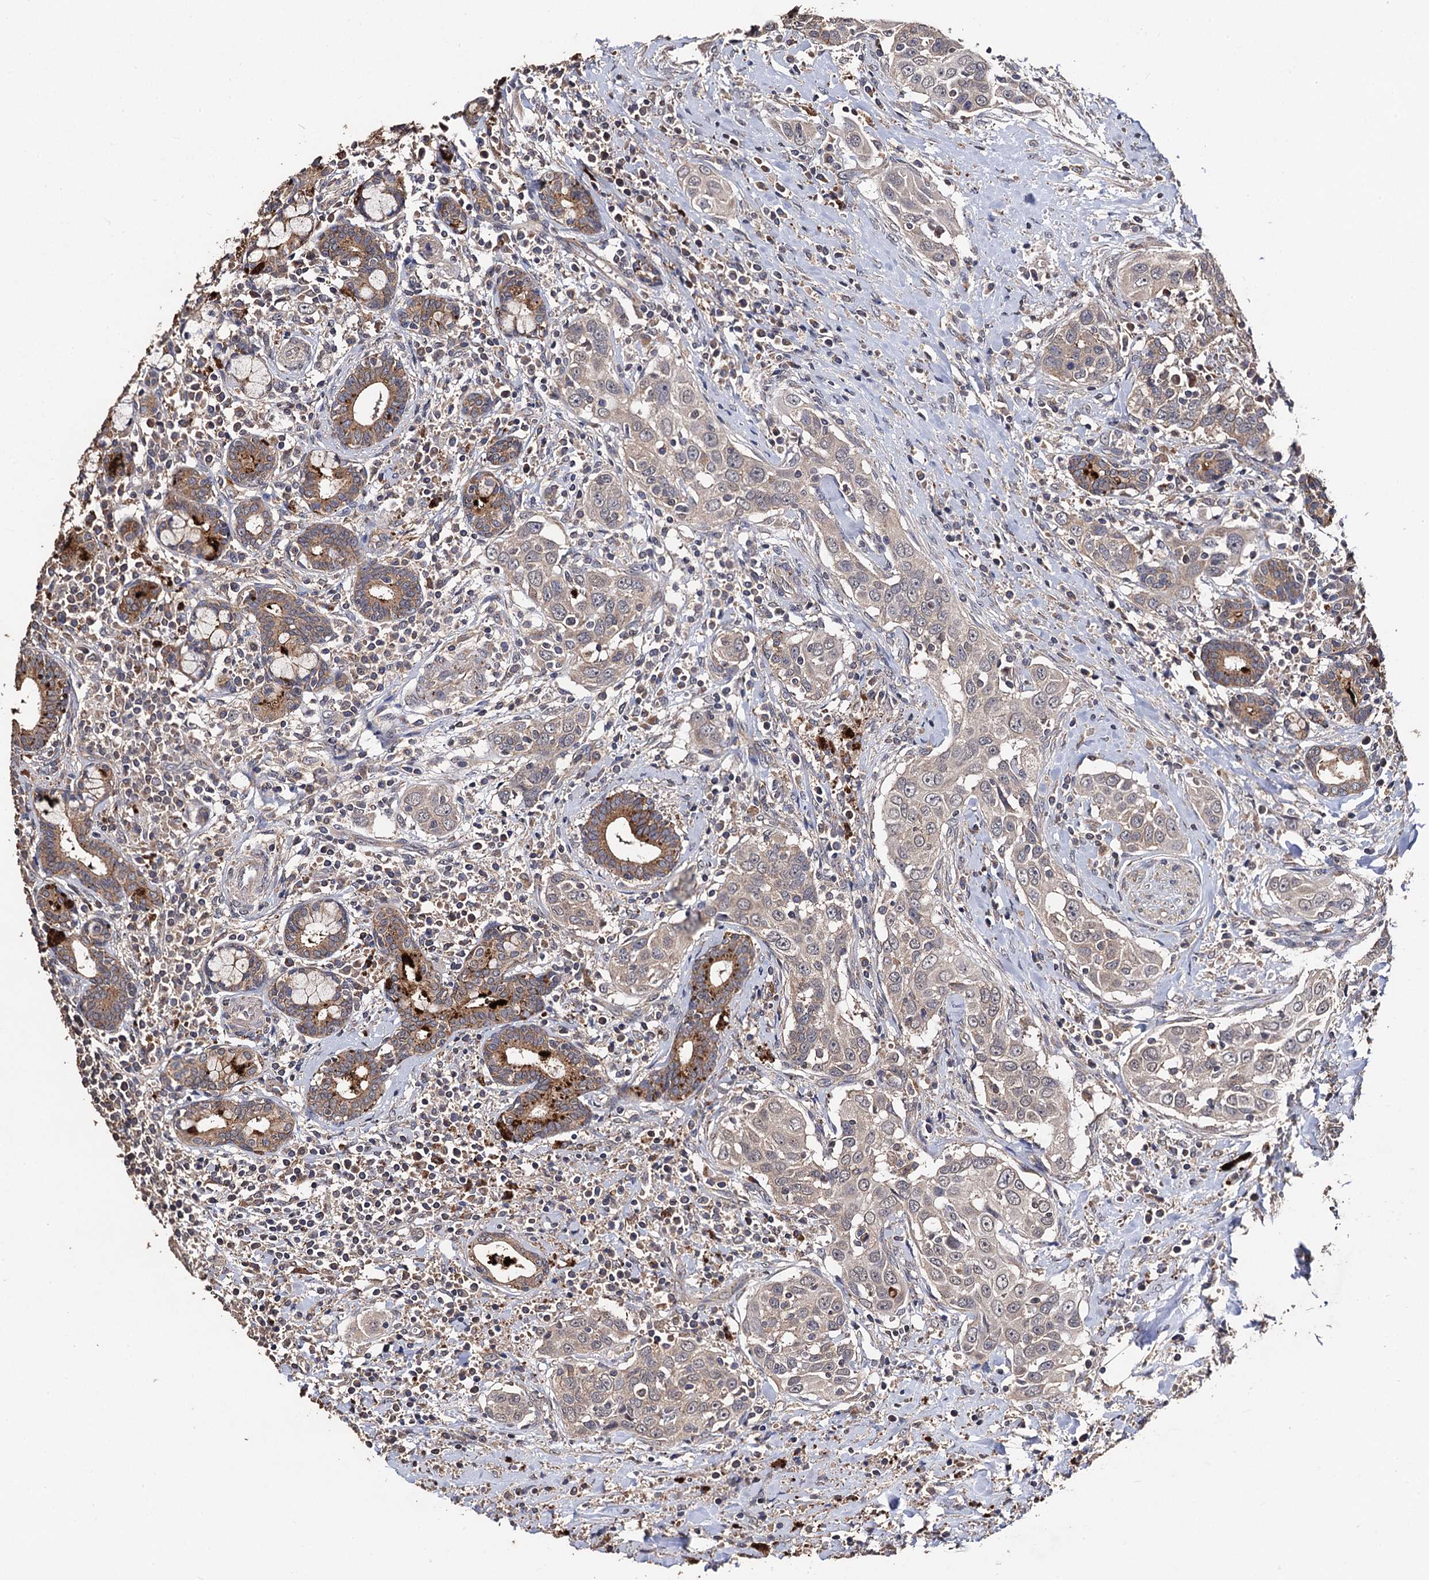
{"staining": {"intensity": "weak", "quantity": "25%-75%", "location": "cytoplasmic/membranous"}, "tissue": "head and neck cancer", "cell_type": "Tumor cells", "image_type": "cancer", "snomed": [{"axis": "morphology", "description": "Squamous cell carcinoma, NOS"}, {"axis": "topography", "description": "Oral tissue"}, {"axis": "topography", "description": "Head-Neck"}], "caption": "Immunohistochemistry histopathology image of human head and neck cancer stained for a protein (brown), which demonstrates low levels of weak cytoplasmic/membranous expression in about 25%-75% of tumor cells.", "gene": "PPTC7", "patient": {"sex": "female", "age": 50}}